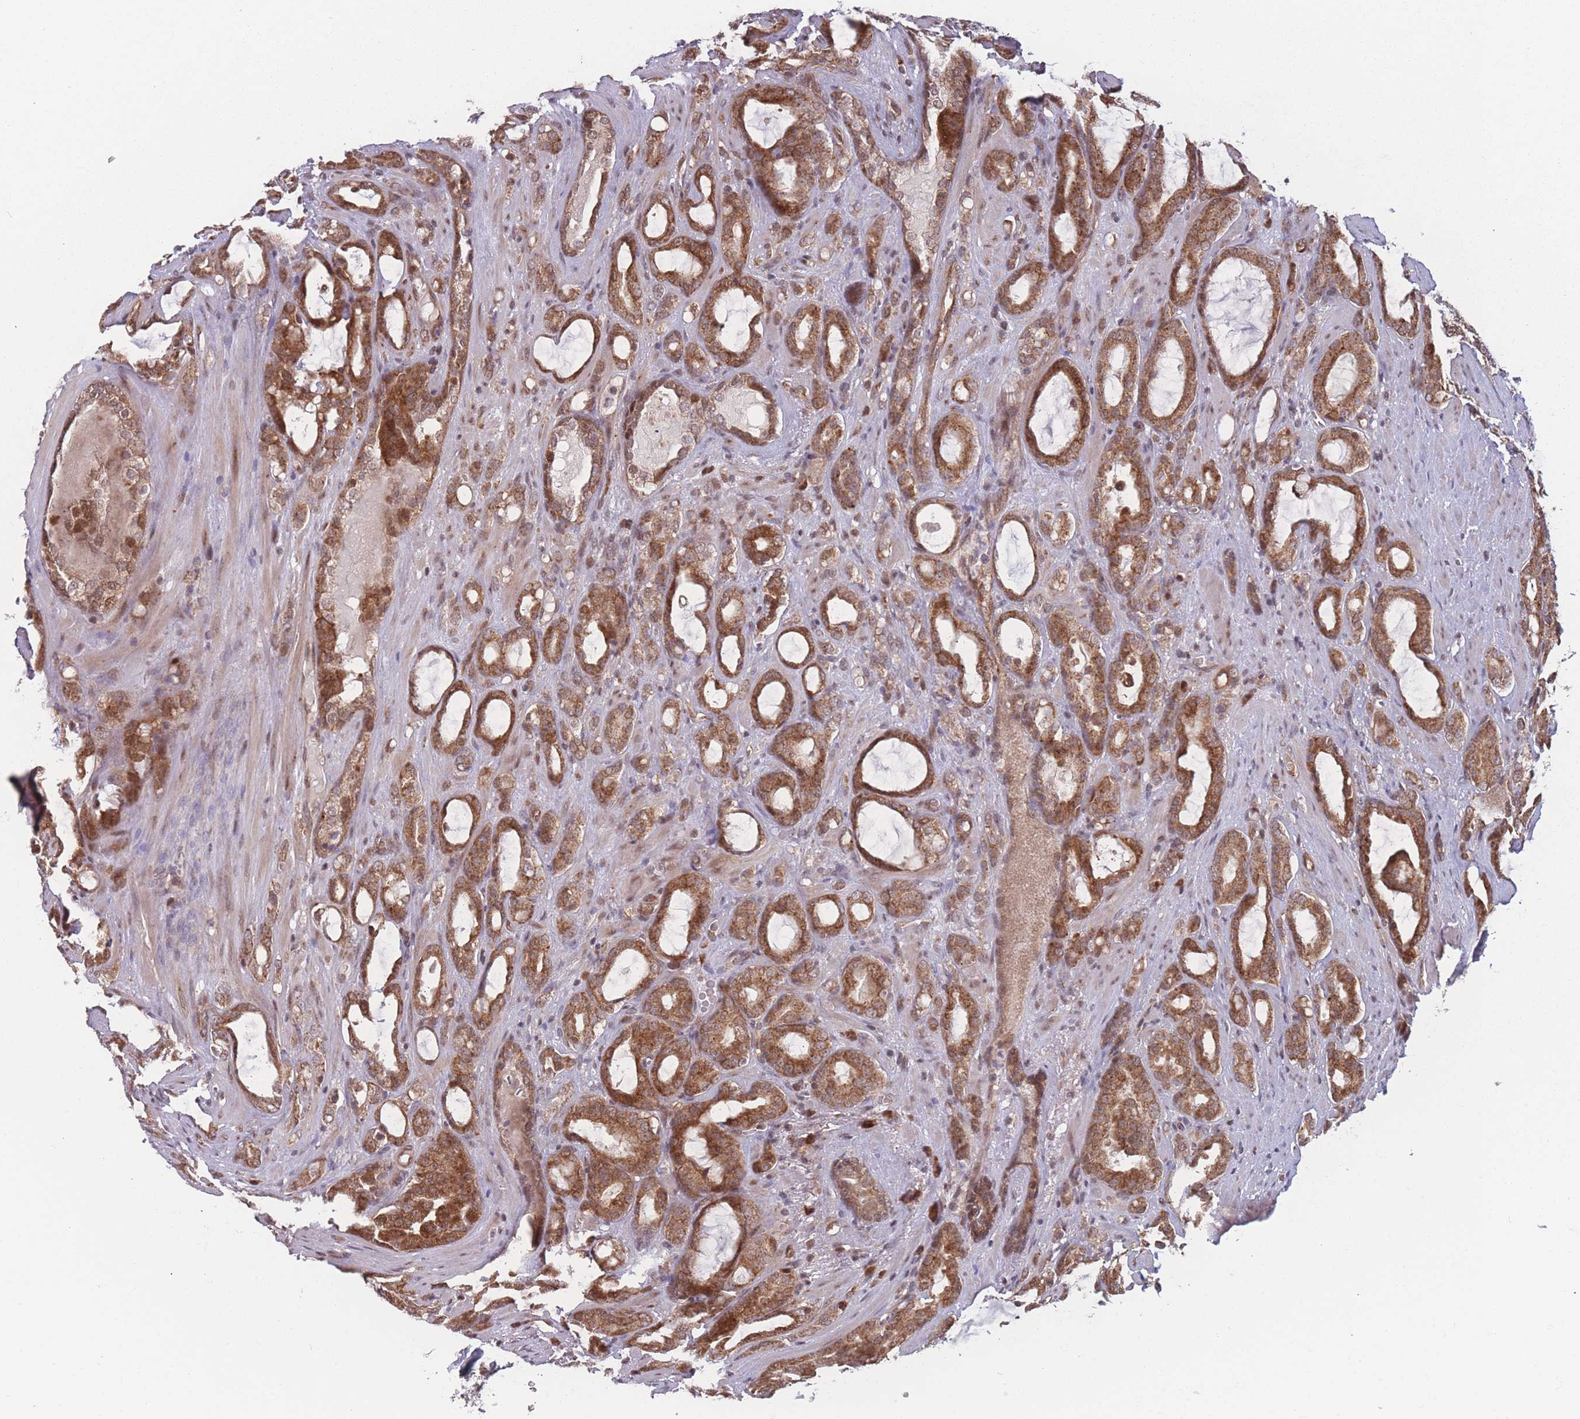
{"staining": {"intensity": "strong", "quantity": ">75%", "location": "cytoplasmic/membranous"}, "tissue": "prostate cancer", "cell_type": "Tumor cells", "image_type": "cancer", "snomed": [{"axis": "morphology", "description": "Adenocarcinoma, High grade"}, {"axis": "topography", "description": "Prostate"}], "caption": "This histopathology image shows immunohistochemistry staining of human prostate adenocarcinoma (high-grade), with high strong cytoplasmic/membranous expression in about >75% of tumor cells.", "gene": "RPS18", "patient": {"sex": "male", "age": 72}}